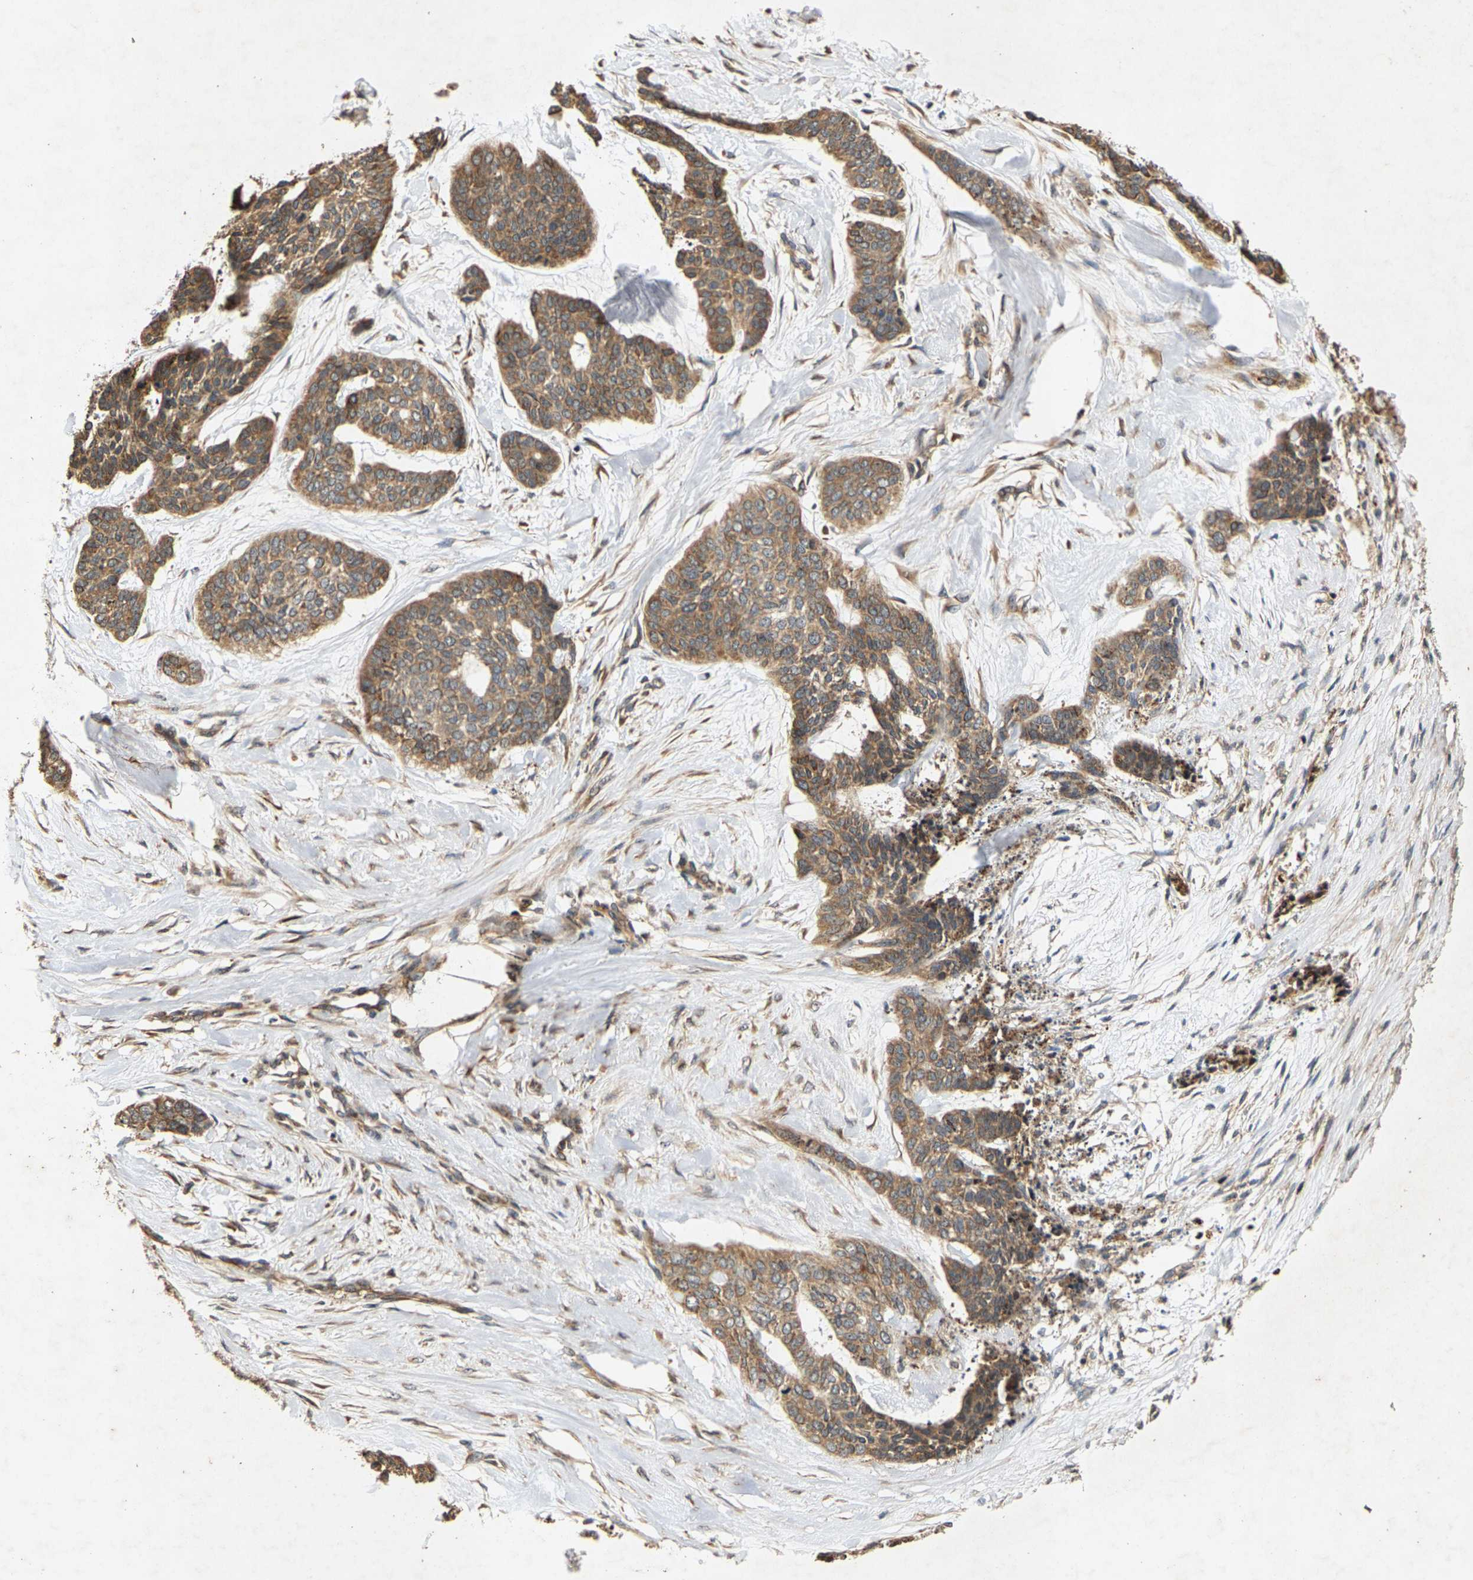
{"staining": {"intensity": "moderate", "quantity": ">75%", "location": "cytoplasmic/membranous"}, "tissue": "skin cancer", "cell_type": "Tumor cells", "image_type": "cancer", "snomed": [{"axis": "morphology", "description": "Basal cell carcinoma"}, {"axis": "topography", "description": "Skin"}], "caption": "An immunohistochemistry (IHC) image of neoplastic tissue is shown. Protein staining in brown shows moderate cytoplasmic/membranous positivity in skin cancer (basal cell carcinoma) within tumor cells.", "gene": "CIDEC", "patient": {"sex": "female", "age": 64}}